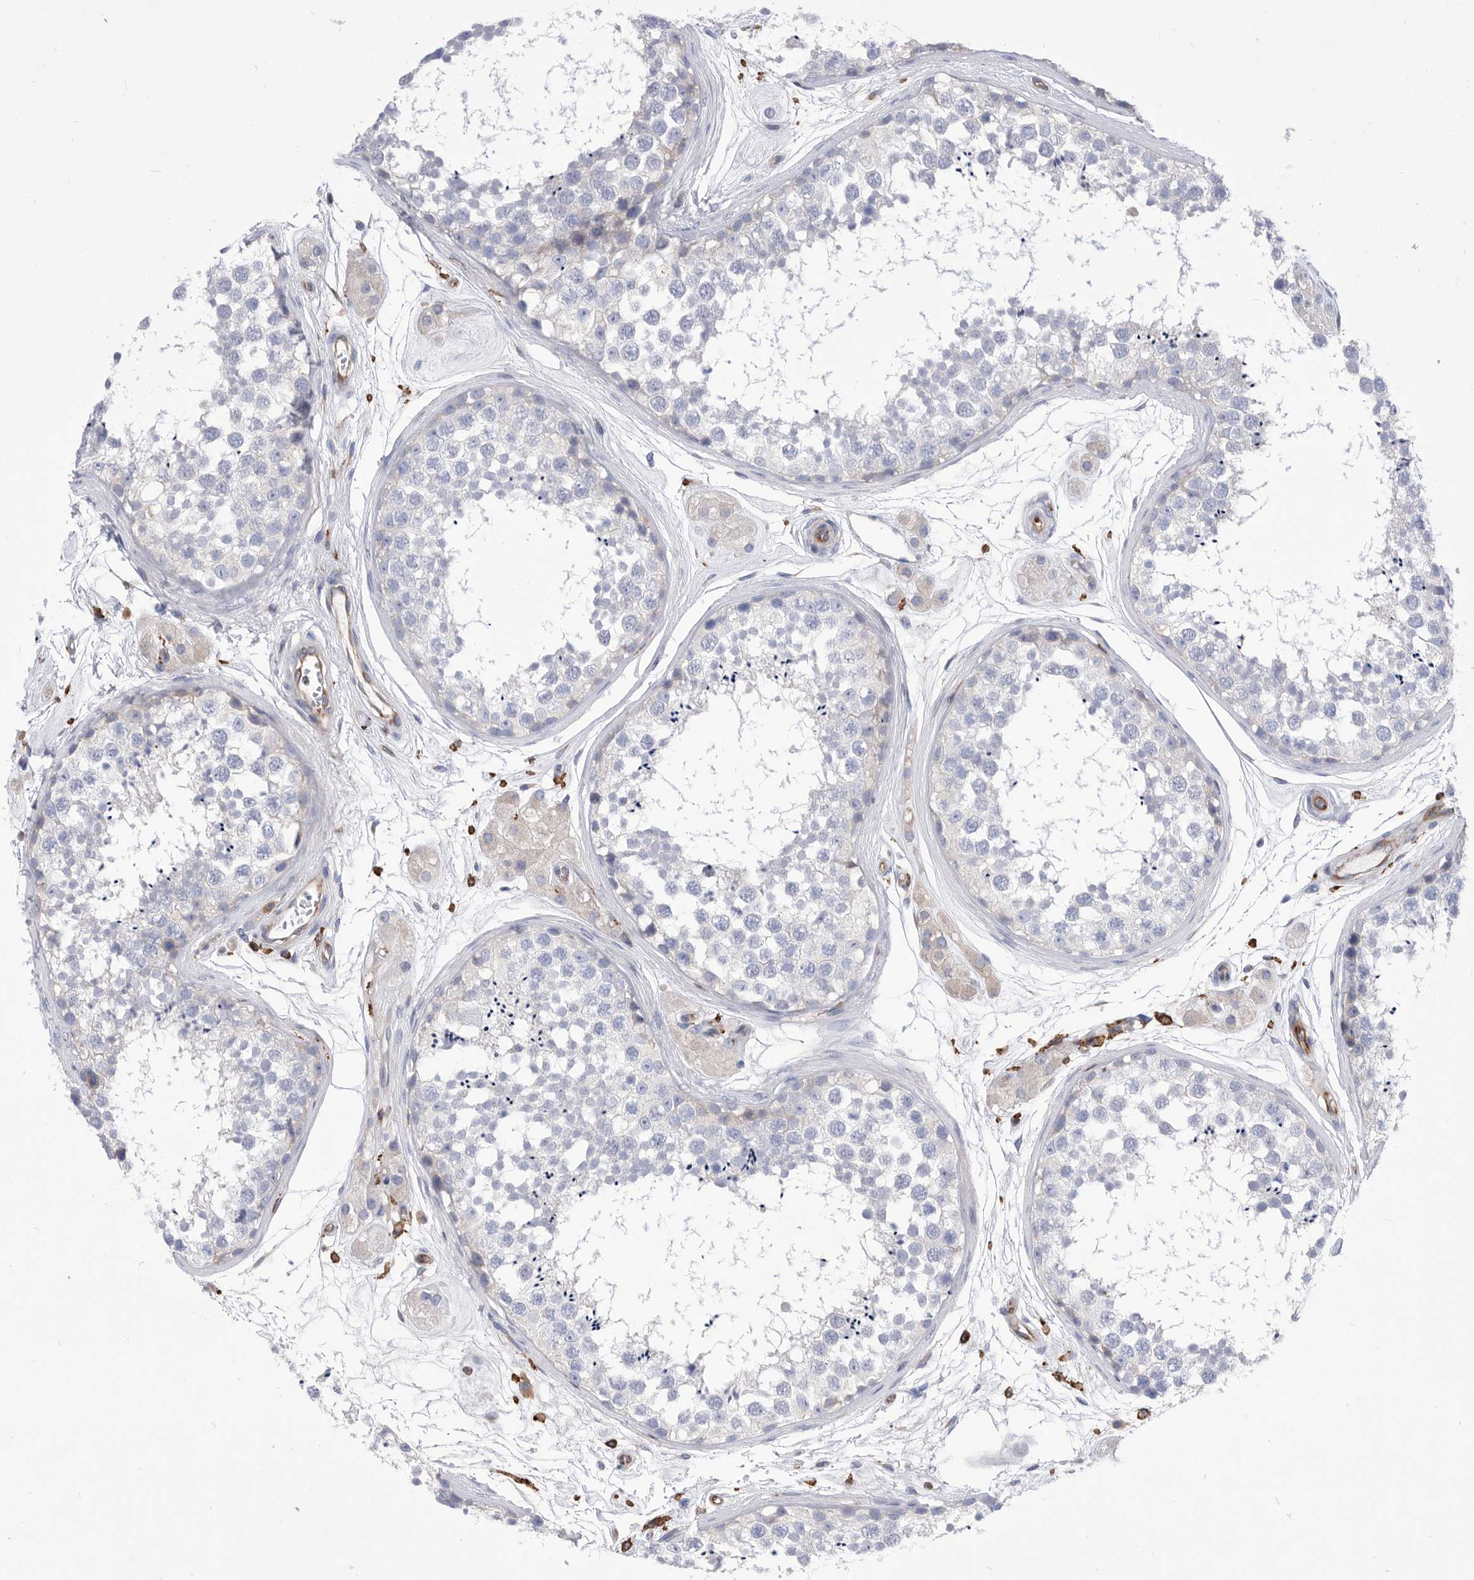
{"staining": {"intensity": "negative", "quantity": "none", "location": "none"}, "tissue": "testis", "cell_type": "Cells in seminiferous ducts", "image_type": "normal", "snomed": [{"axis": "morphology", "description": "Normal tissue, NOS"}, {"axis": "topography", "description": "Testis"}], "caption": "The immunohistochemistry photomicrograph has no significant staining in cells in seminiferous ducts of testis. The staining was performed using DAB to visualize the protein expression in brown, while the nuclei were stained in blue with hematoxylin (Magnification: 20x).", "gene": "SMG7", "patient": {"sex": "male", "age": 56}}